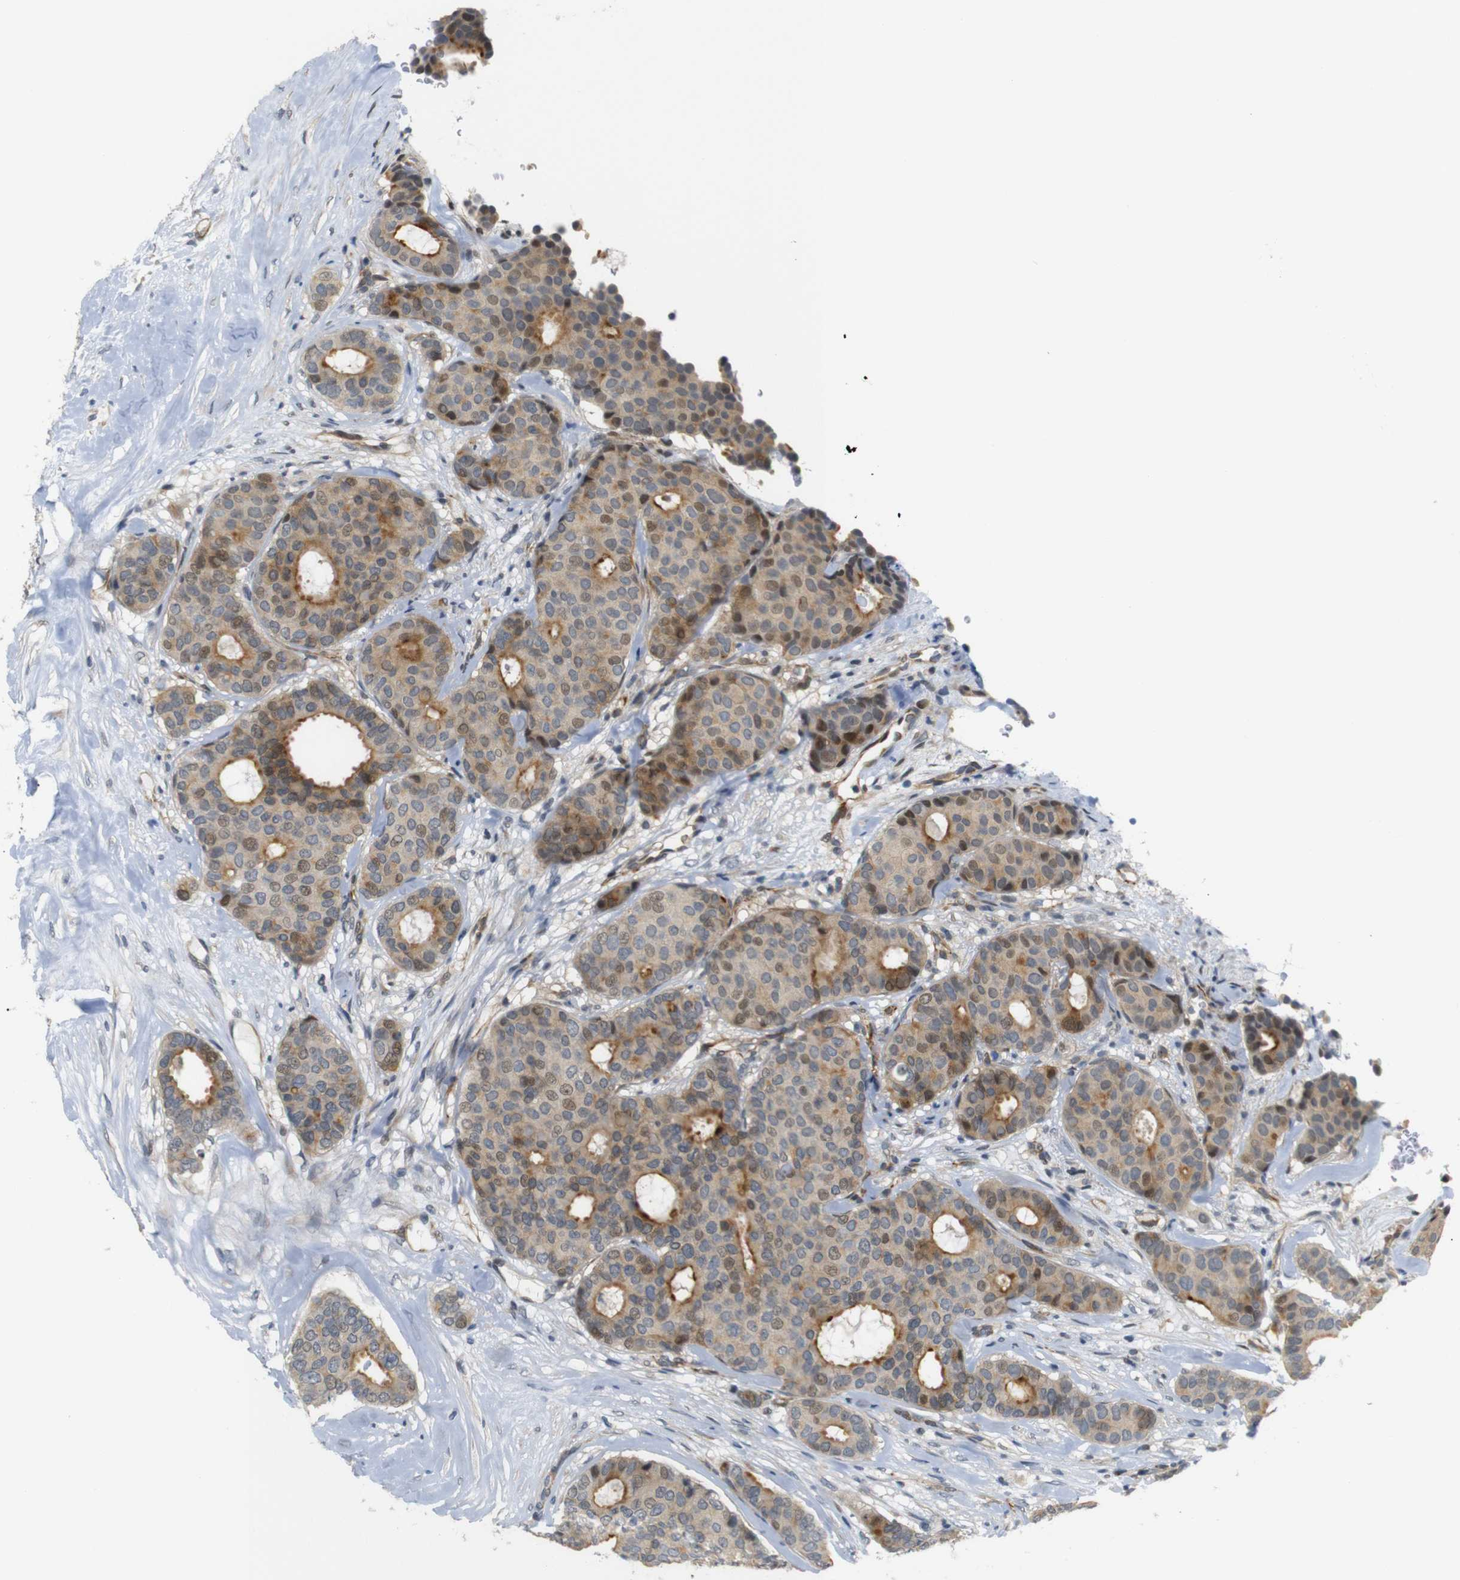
{"staining": {"intensity": "moderate", "quantity": "25%-75%", "location": "cytoplasmic/membranous,nuclear"}, "tissue": "breast cancer", "cell_type": "Tumor cells", "image_type": "cancer", "snomed": [{"axis": "morphology", "description": "Duct carcinoma"}, {"axis": "topography", "description": "Breast"}], "caption": "Immunohistochemistry (DAB) staining of human breast cancer displays moderate cytoplasmic/membranous and nuclear protein staining in about 25%-75% of tumor cells.", "gene": "SYDE1", "patient": {"sex": "female", "age": 75}}